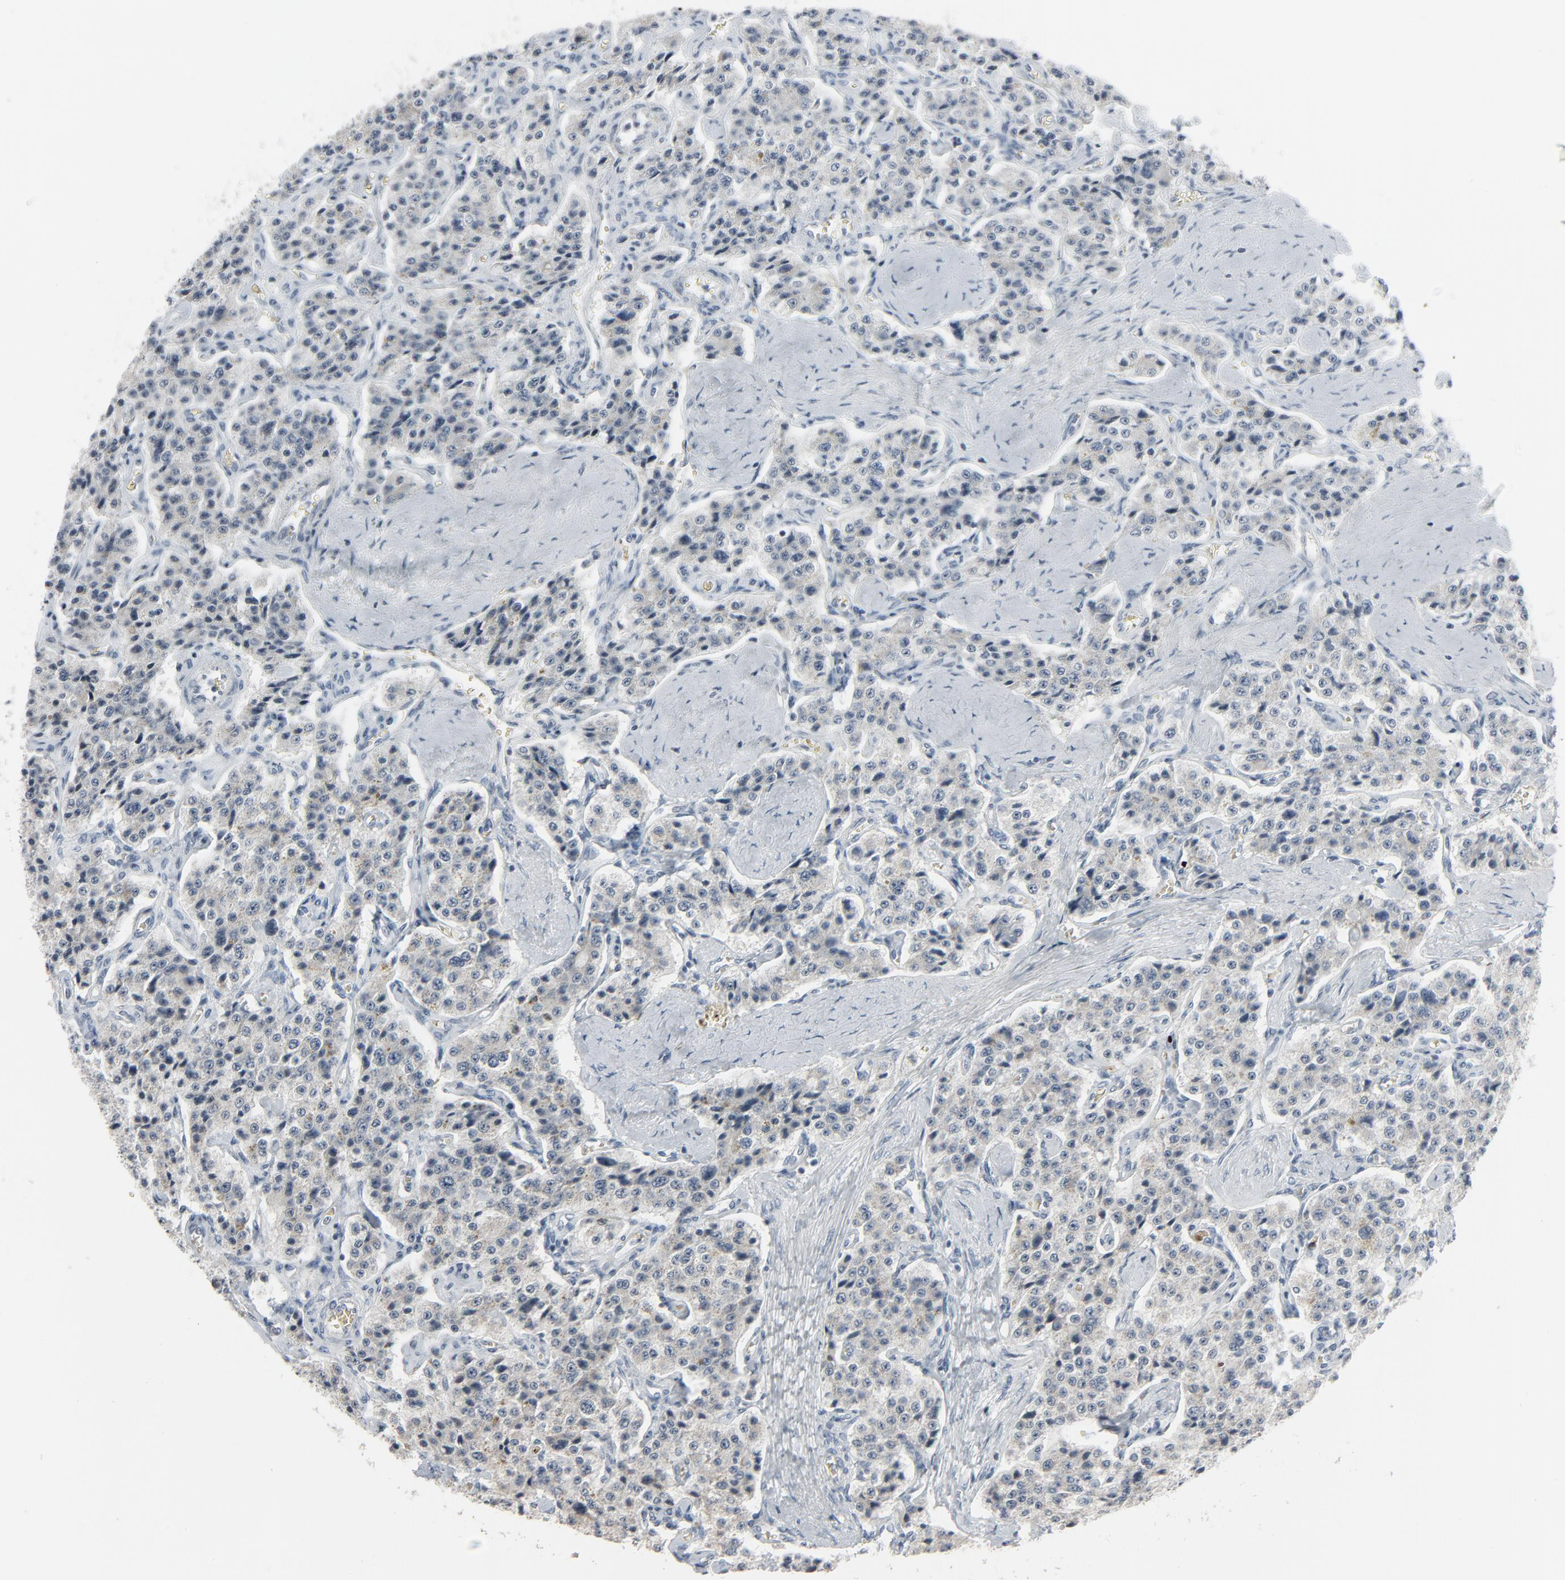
{"staining": {"intensity": "negative", "quantity": "none", "location": "none"}, "tissue": "carcinoid", "cell_type": "Tumor cells", "image_type": "cancer", "snomed": [{"axis": "morphology", "description": "Carcinoid, malignant, NOS"}, {"axis": "topography", "description": "Small intestine"}], "caption": "Tumor cells are negative for protein expression in human malignant carcinoid.", "gene": "SAGE1", "patient": {"sex": "male", "age": 52}}